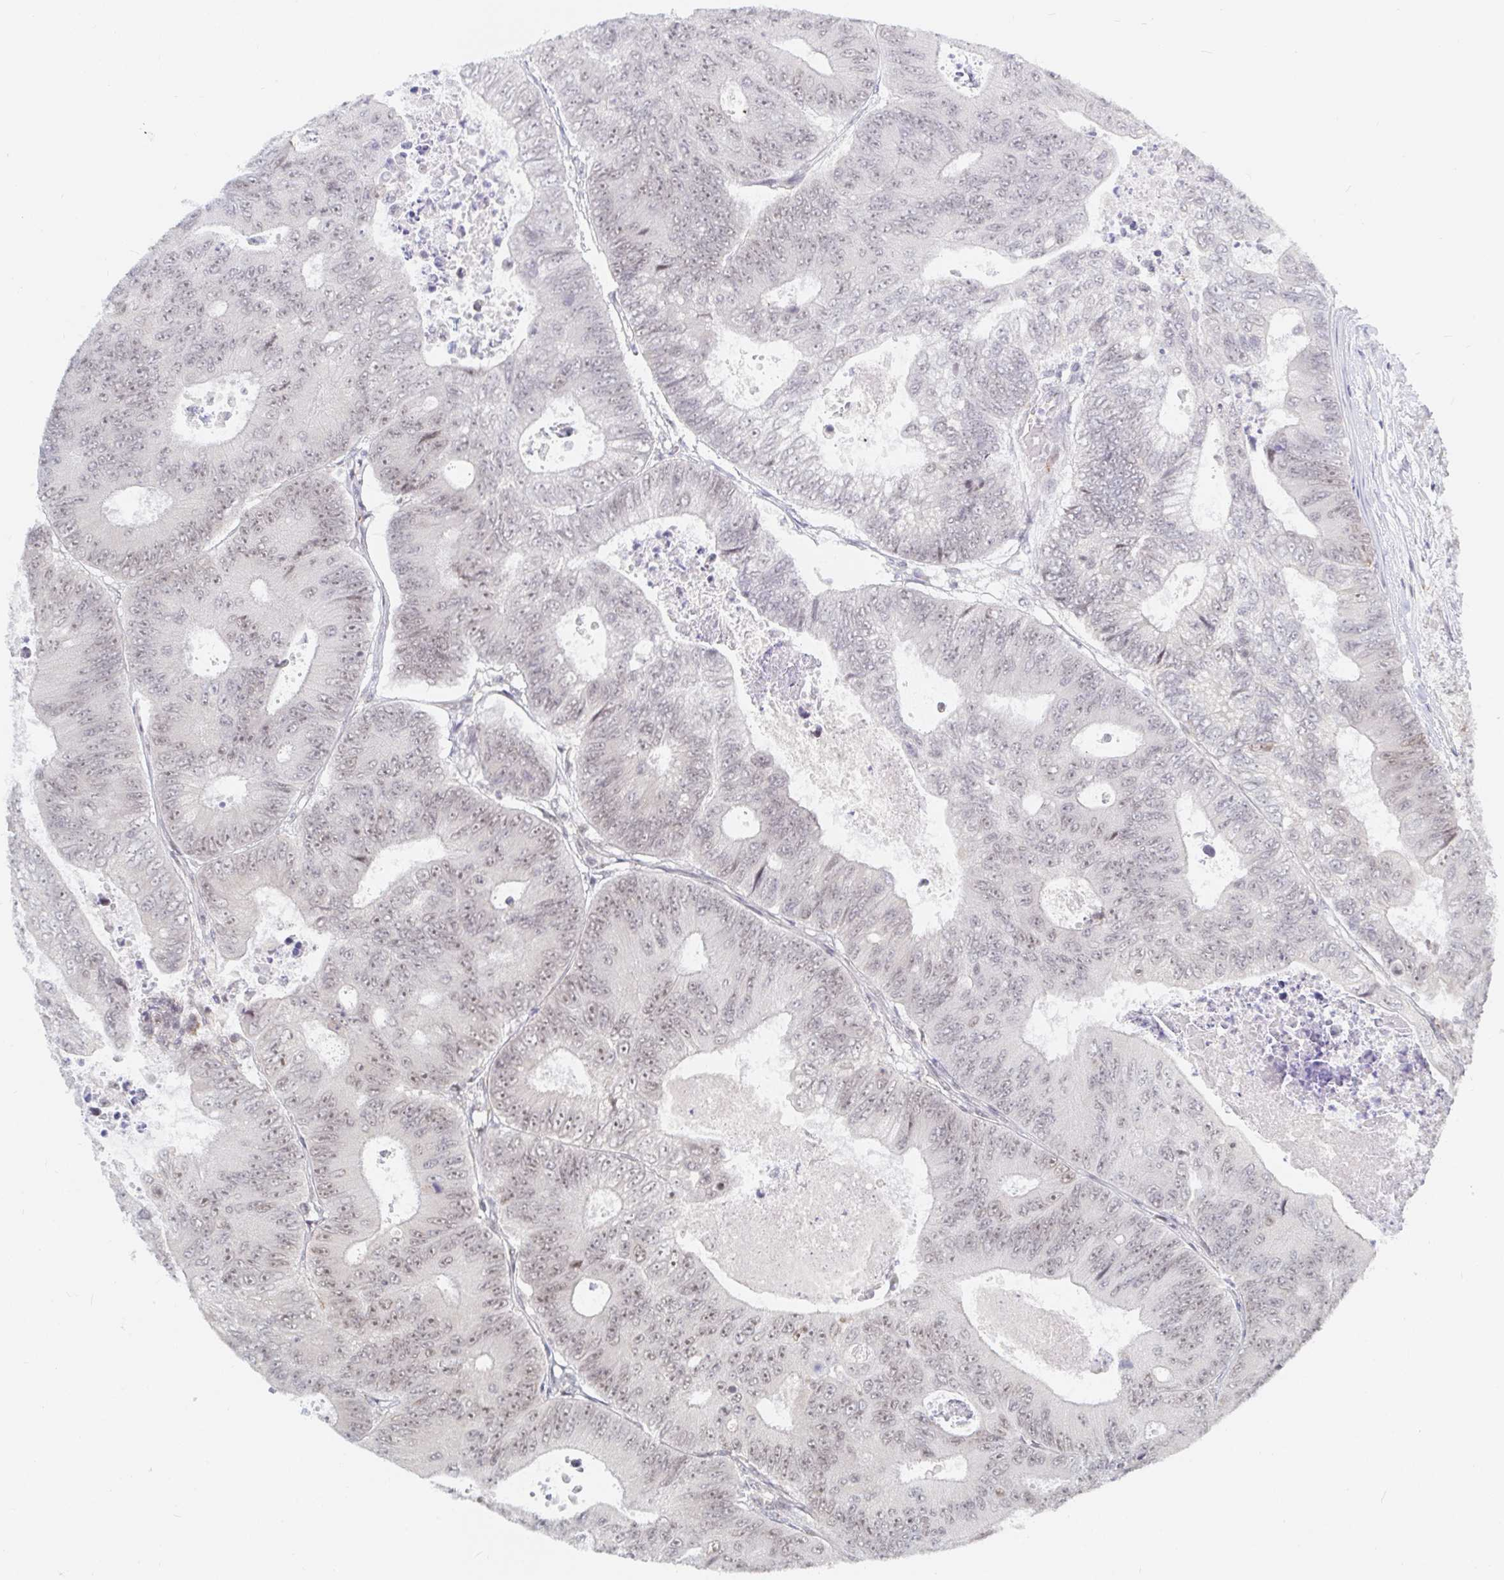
{"staining": {"intensity": "weak", "quantity": ">75%", "location": "nuclear"}, "tissue": "colorectal cancer", "cell_type": "Tumor cells", "image_type": "cancer", "snomed": [{"axis": "morphology", "description": "Adenocarcinoma, NOS"}, {"axis": "topography", "description": "Colon"}], "caption": "IHC image of human colorectal cancer stained for a protein (brown), which reveals low levels of weak nuclear staining in about >75% of tumor cells.", "gene": "CHD2", "patient": {"sex": "female", "age": 48}}